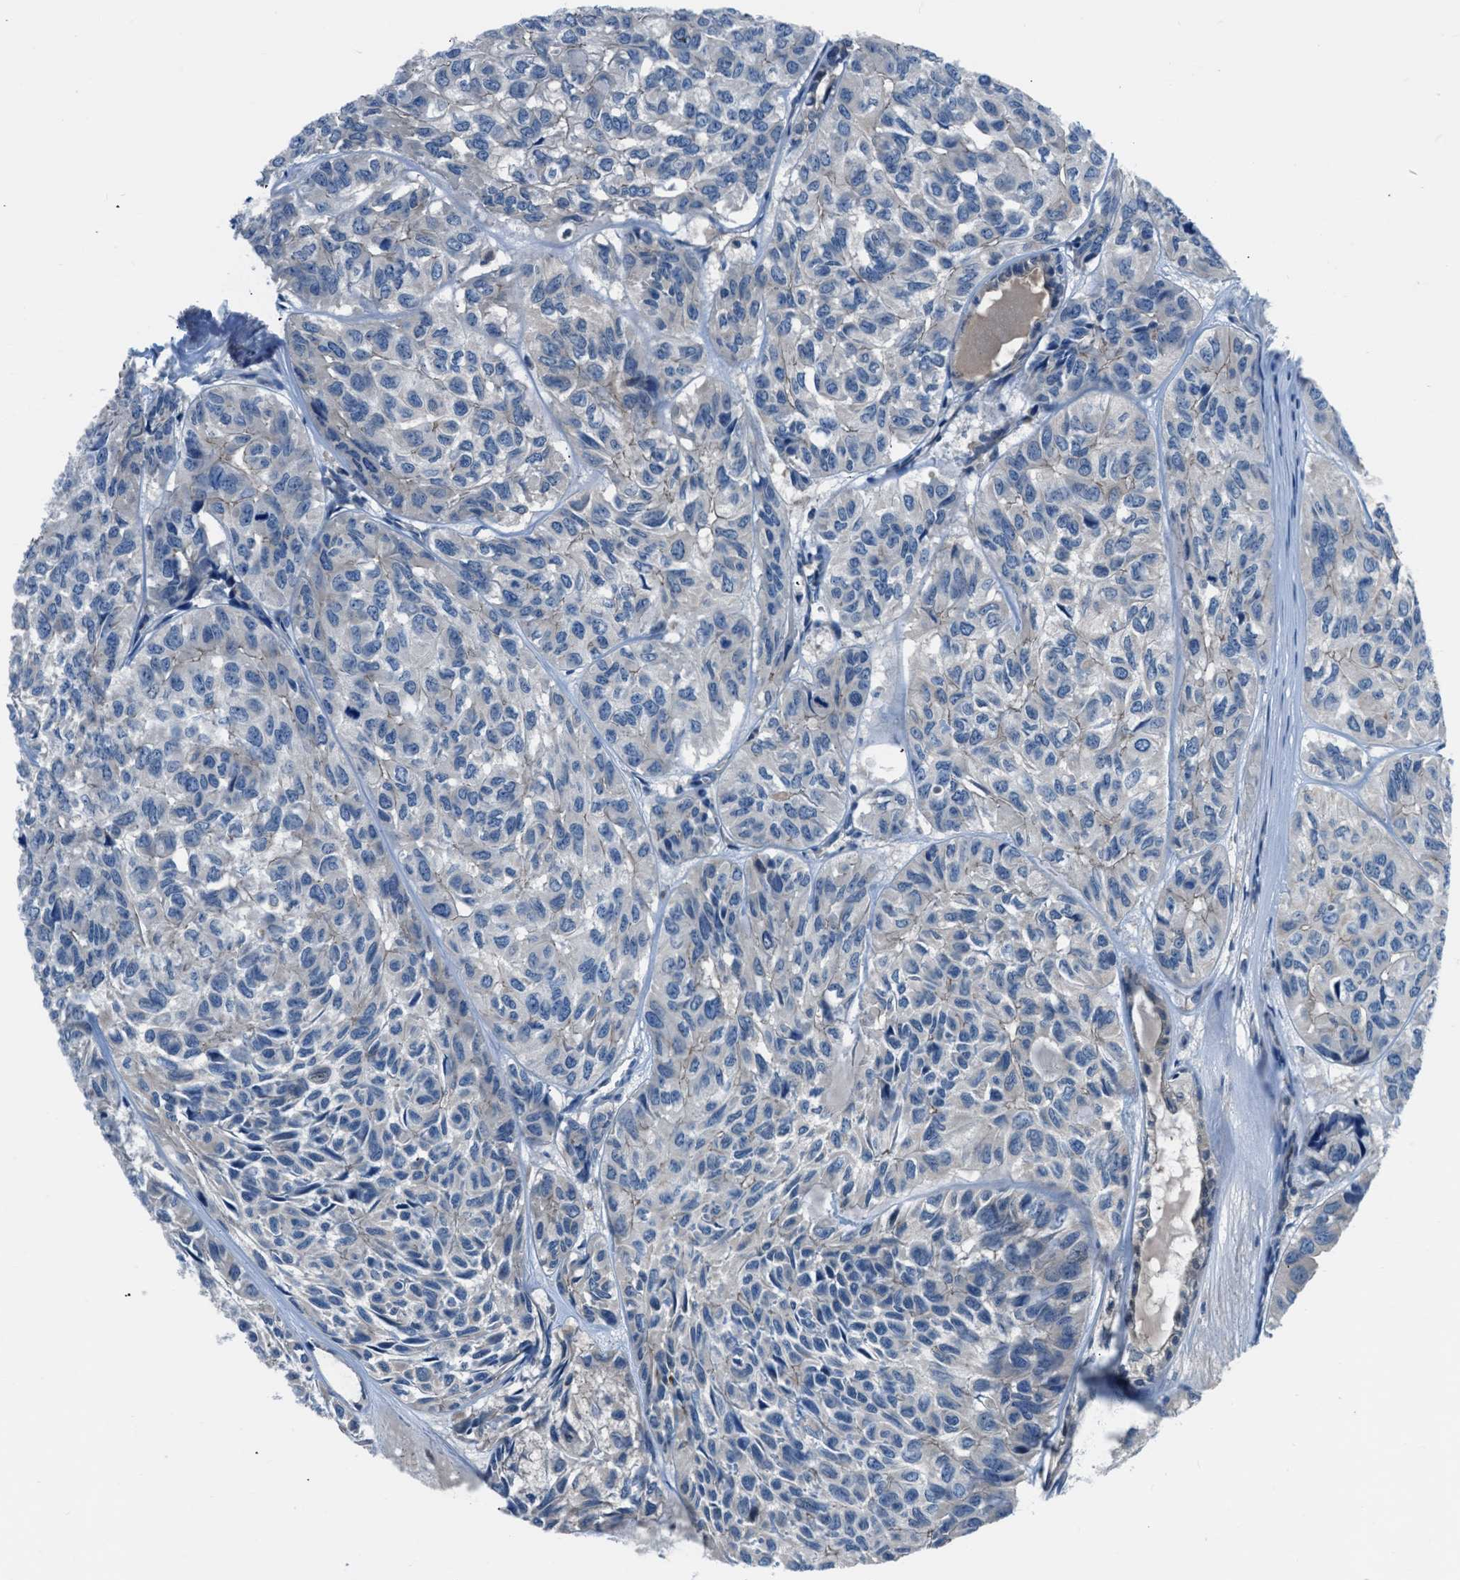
{"staining": {"intensity": "negative", "quantity": "none", "location": "none"}, "tissue": "head and neck cancer", "cell_type": "Tumor cells", "image_type": "cancer", "snomed": [{"axis": "morphology", "description": "Adenocarcinoma, NOS"}, {"axis": "topography", "description": "Salivary gland, NOS"}, {"axis": "topography", "description": "Head-Neck"}], "caption": "The IHC image has no significant positivity in tumor cells of head and neck cancer tissue.", "gene": "SLC38A6", "patient": {"sex": "female", "age": 76}}